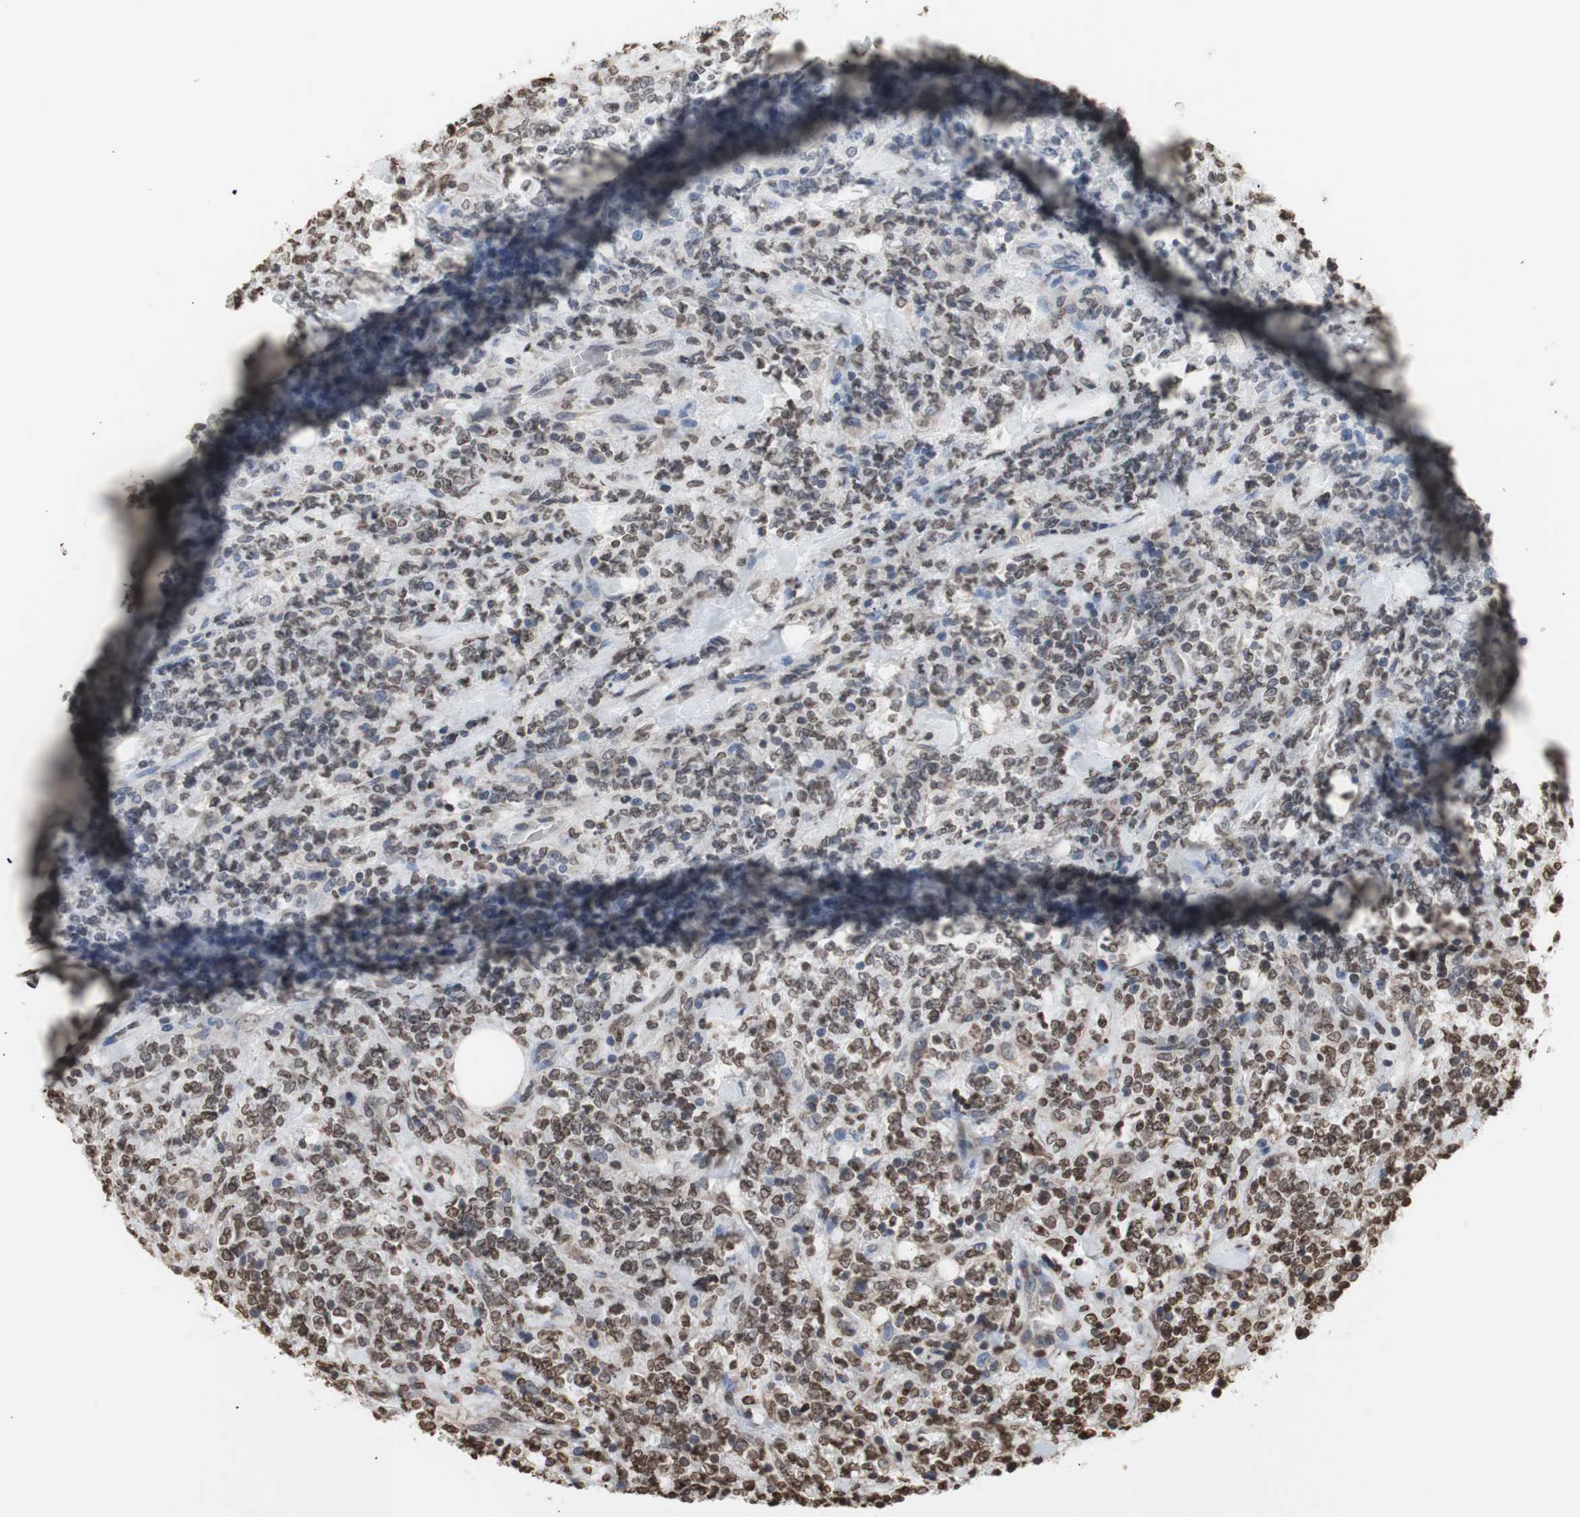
{"staining": {"intensity": "moderate", "quantity": "25%-75%", "location": "nuclear"}, "tissue": "lymphoma", "cell_type": "Tumor cells", "image_type": "cancer", "snomed": [{"axis": "morphology", "description": "Malignant lymphoma, non-Hodgkin's type, High grade"}, {"axis": "topography", "description": "Soft tissue"}], "caption": "Immunohistochemical staining of human high-grade malignant lymphoma, non-Hodgkin's type displays moderate nuclear protein positivity in approximately 25%-75% of tumor cells. The staining is performed using DAB brown chromogen to label protein expression. The nuclei are counter-stained blue using hematoxylin.", "gene": "SNAI2", "patient": {"sex": "male", "age": 18}}